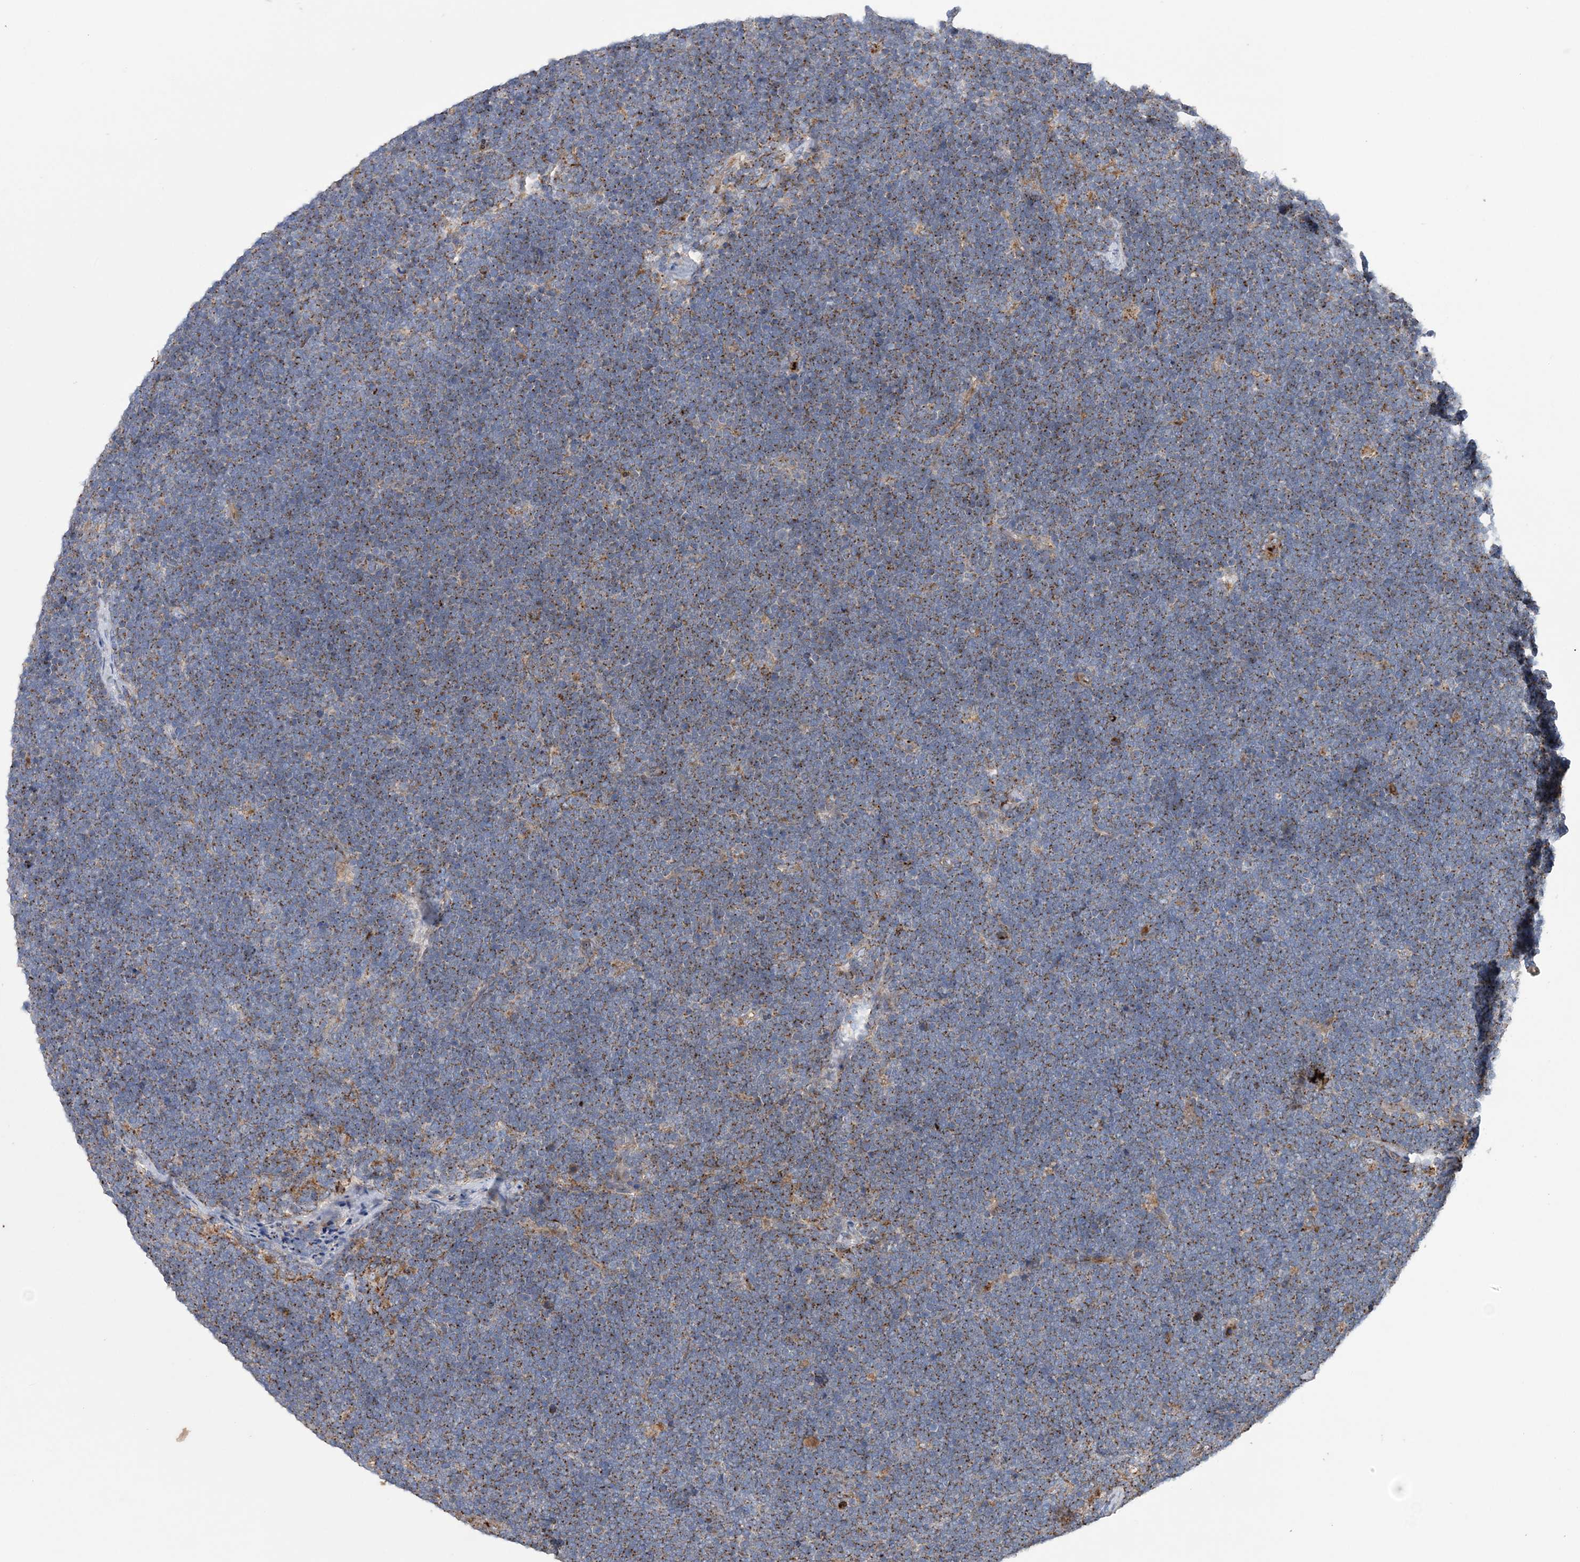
{"staining": {"intensity": "moderate", "quantity": "25%-75%", "location": "cytoplasmic/membranous"}, "tissue": "lymphoma", "cell_type": "Tumor cells", "image_type": "cancer", "snomed": [{"axis": "morphology", "description": "Malignant lymphoma, non-Hodgkin's type, High grade"}, {"axis": "topography", "description": "Lymph node"}], "caption": "Immunohistochemical staining of human high-grade malignant lymphoma, non-Hodgkin's type exhibits medium levels of moderate cytoplasmic/membranous protein expression in about 25%-75% of tumor cells.", "gene": "PTTG1IP", "patient": {"sex": "male", "age": 13}}